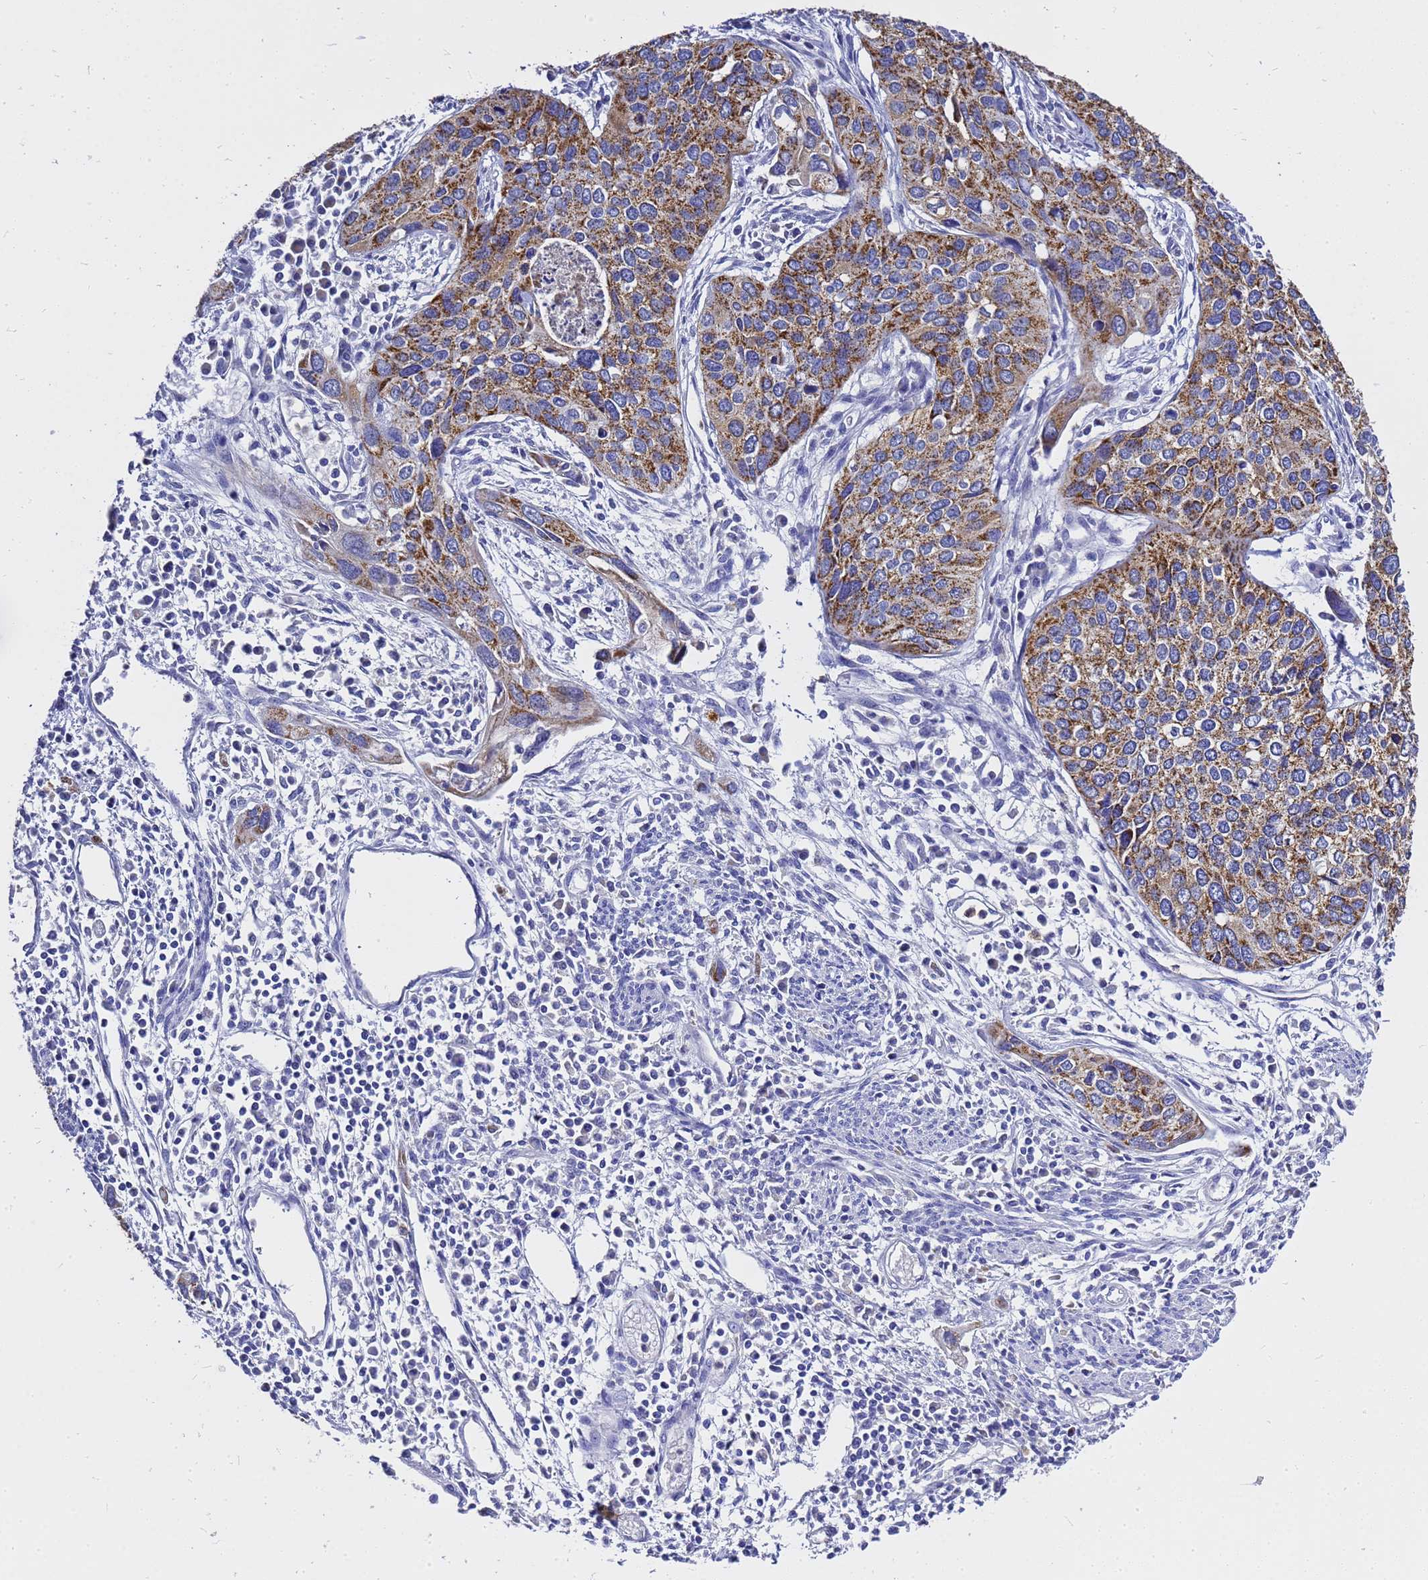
{"staining": {"intensity": "moderate", "quantity": ">75%", "location": "cytoplasmic/membranous"}, "tissue": "cervical cancer", "cell_type": "Tumor cells", "image_type": "cancer", "snomed": [{"axis": "morphology", "description": "Squamous cell carcinoma, NOS"}, {"axis": "topography", "description": "Cervix"}], "caption": "Cervical cancer stained with DAB immunohistochemistry displays medium levels of moderate cytoplasmic/membranous positivity in approximately >75% of tumor cells.", "gene": "OR52E2", "patient": {"sex": "female", "age": 55}}